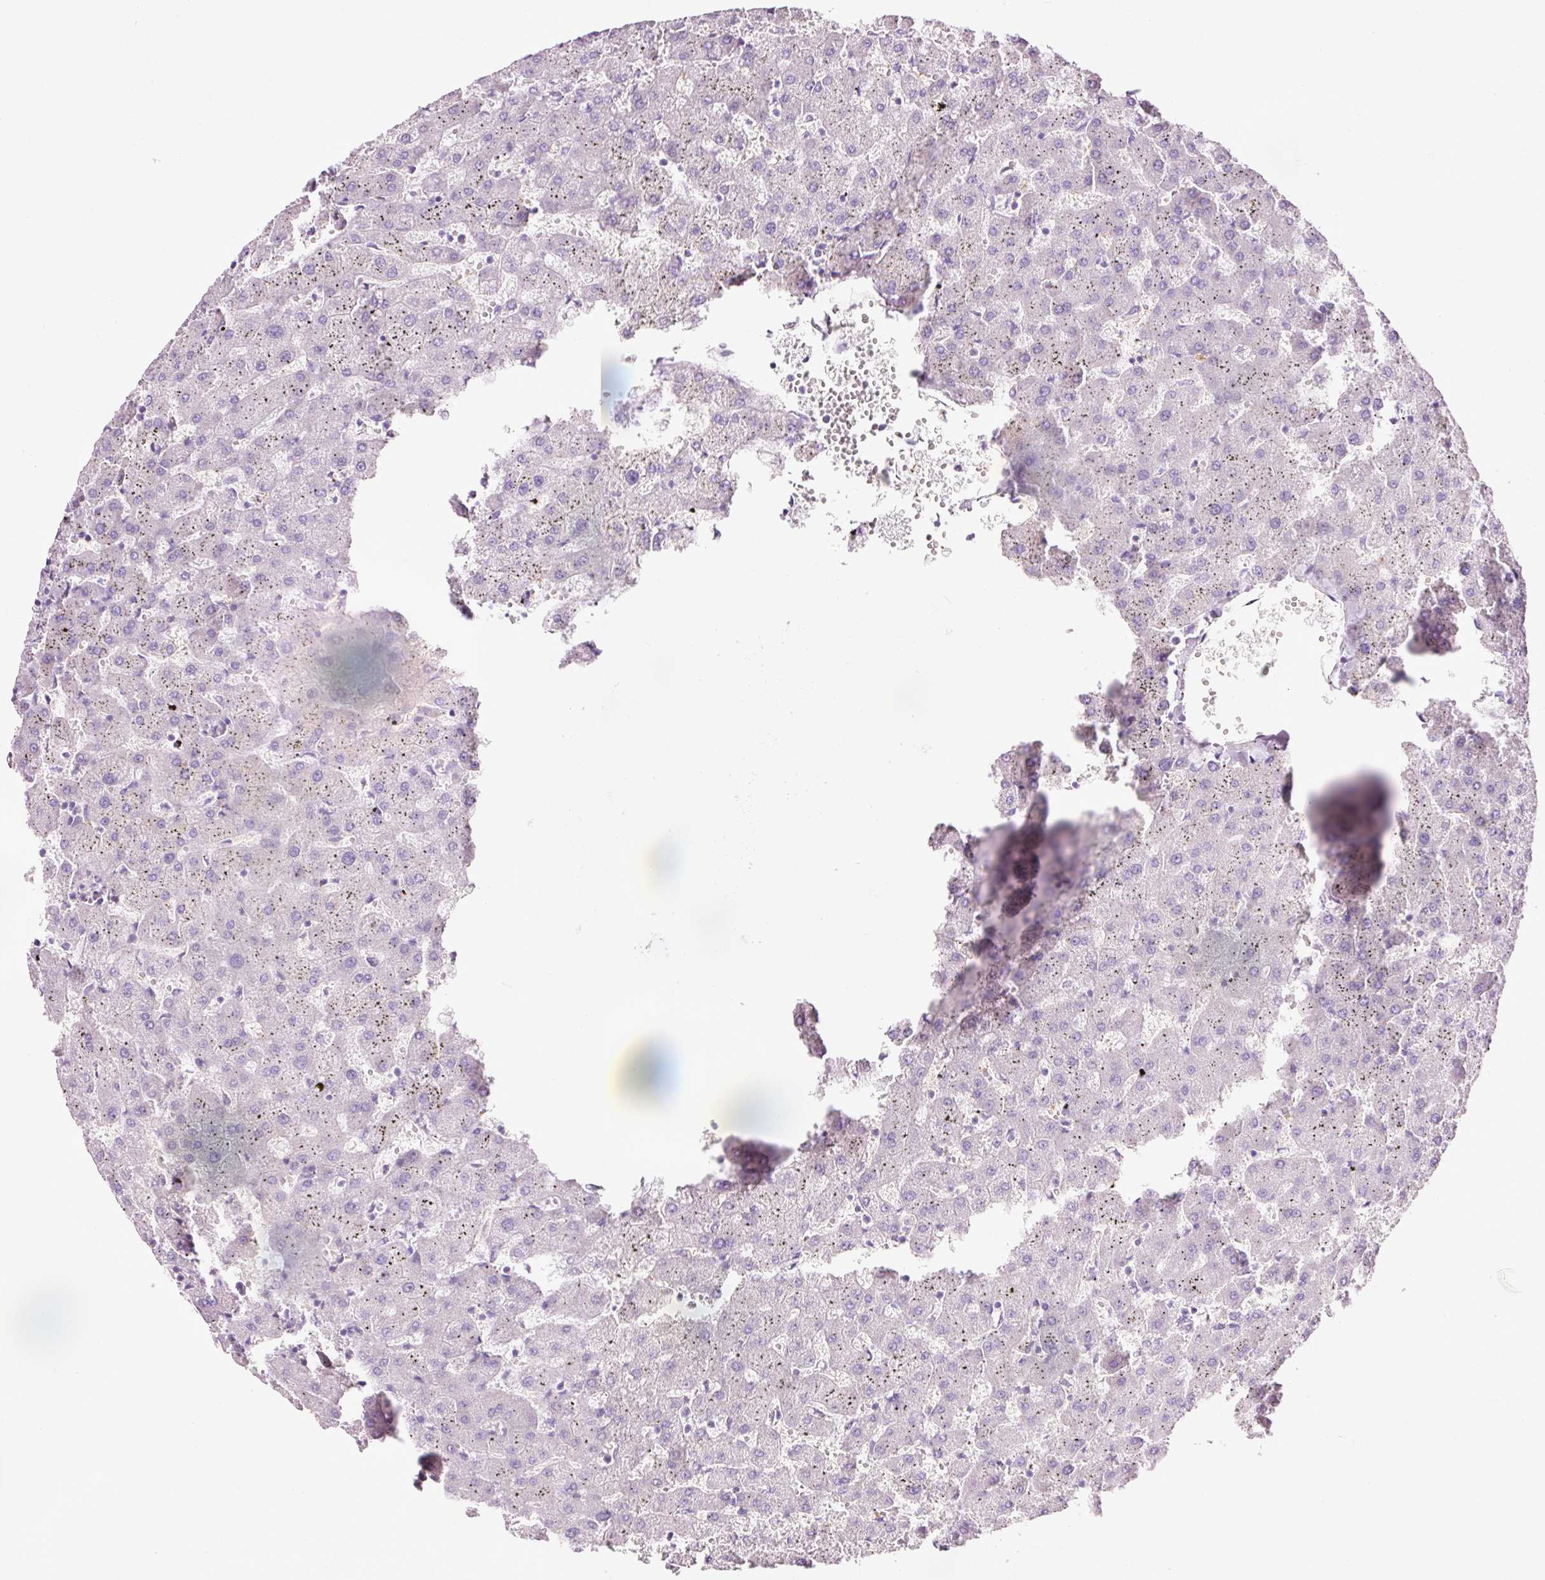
{"staining": {"intensity": "negative", "quantity": "none", "location": "none"}, "tissue": "liver", "cell_type": "Cholangiocytes", "image_type": "normal", "snomed": [{"axis": "morphology", "description": "Normal tissue, NOS"}, {"axis": "topography", "description": "Liver"}], "caption": "Immunohistochemical staining of benign liver shows no significant staining in cholangiocytes.", "gene": "HSPA4L", "patient": {"sex": "female", "age": 63}}